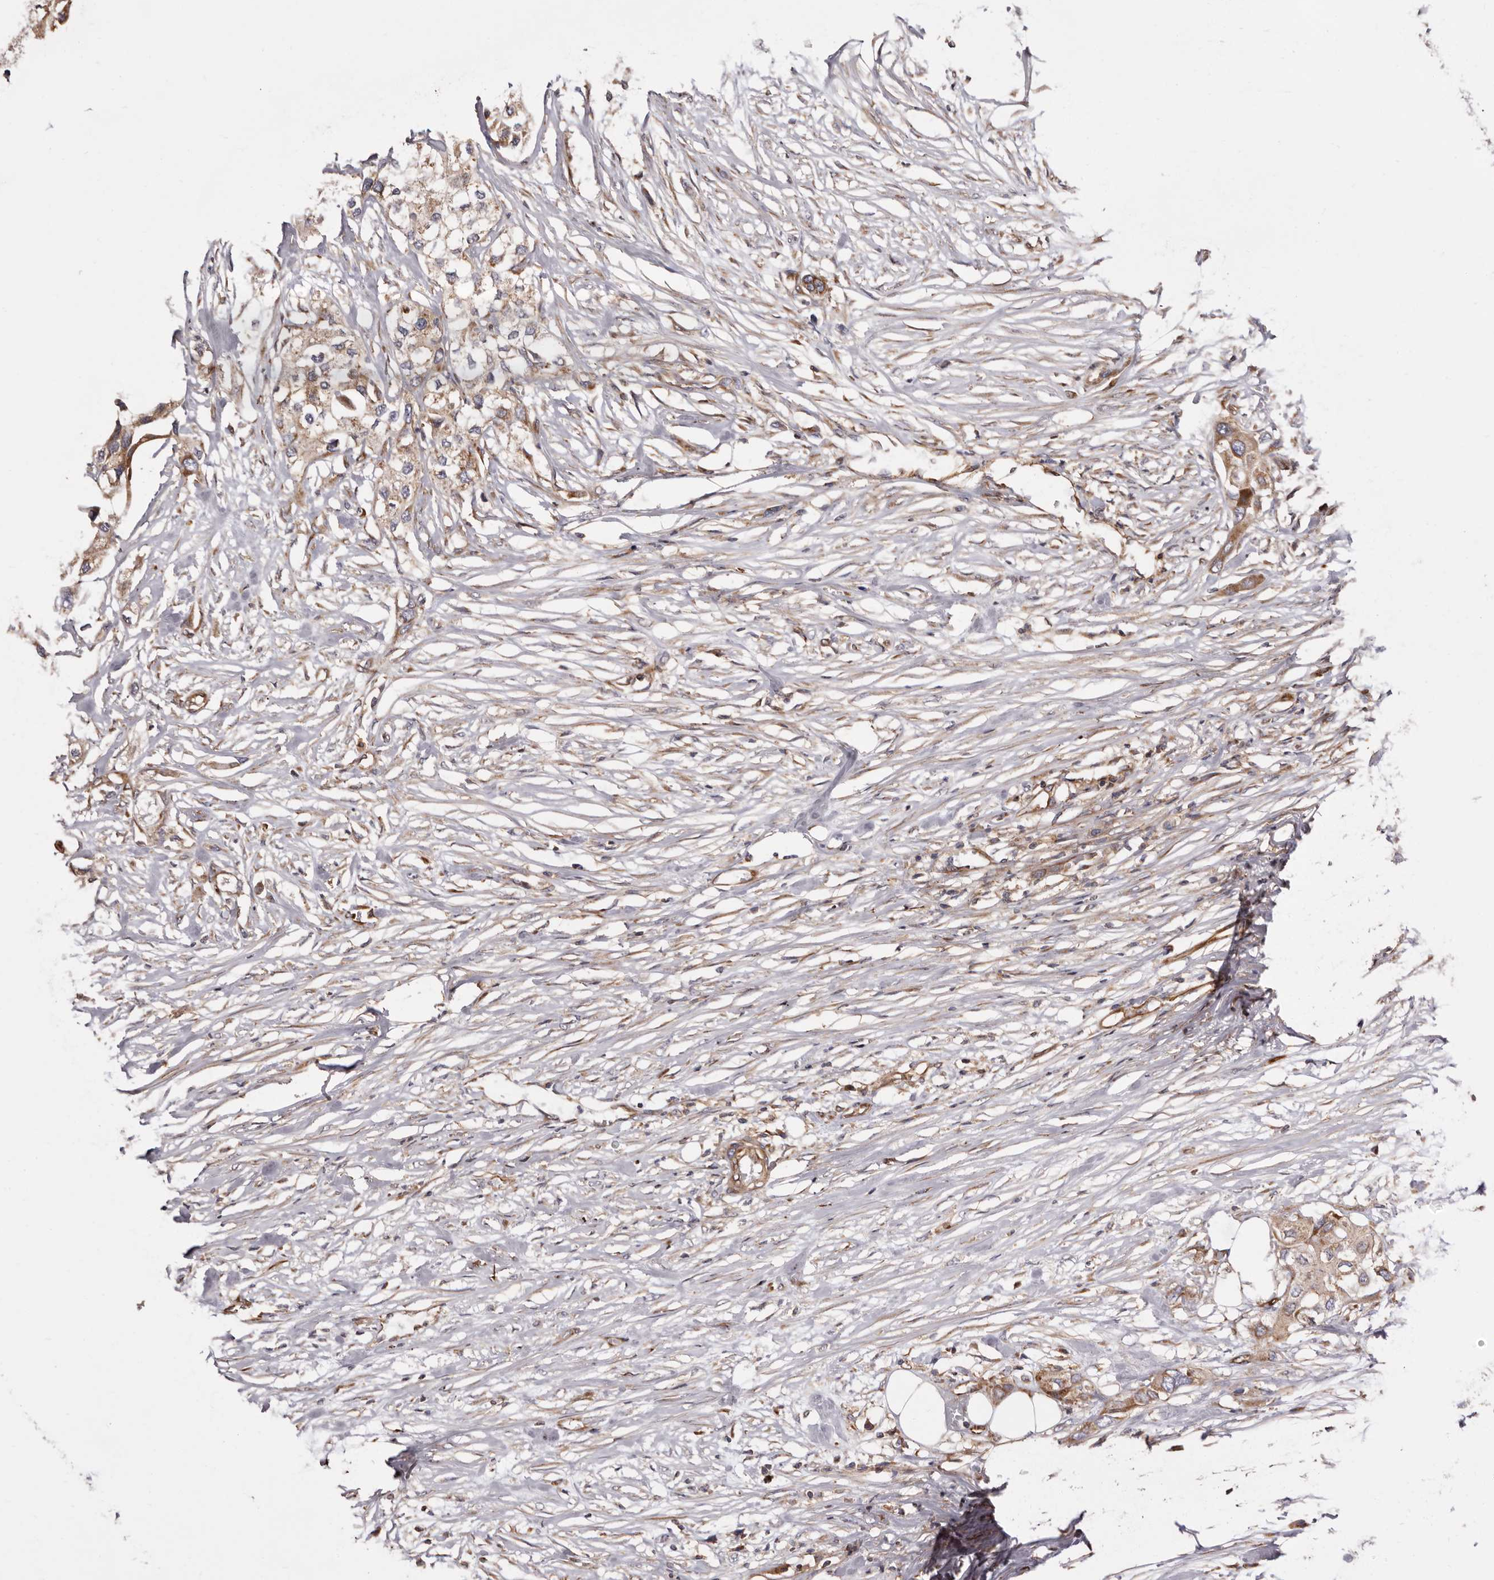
{"staining": {"intensity": "weak", "quantity": "<25%", "location": "cytoplasmic/membranous"}, "tissue": "urothelial cancer", "cell_type": "Tumor cells", "image_type": "cancer", "snomed": [{"axis": "morphology", "description": "Urothelial carcinoma, High grade"}, {"axis": "topography", "description": "Urinary bladder"}], "caption": "Tumor cells show no significant protein expression in urothelial cancer.", "gene": "COQ8B", "patient": {"sex": "male", "age": 64}}